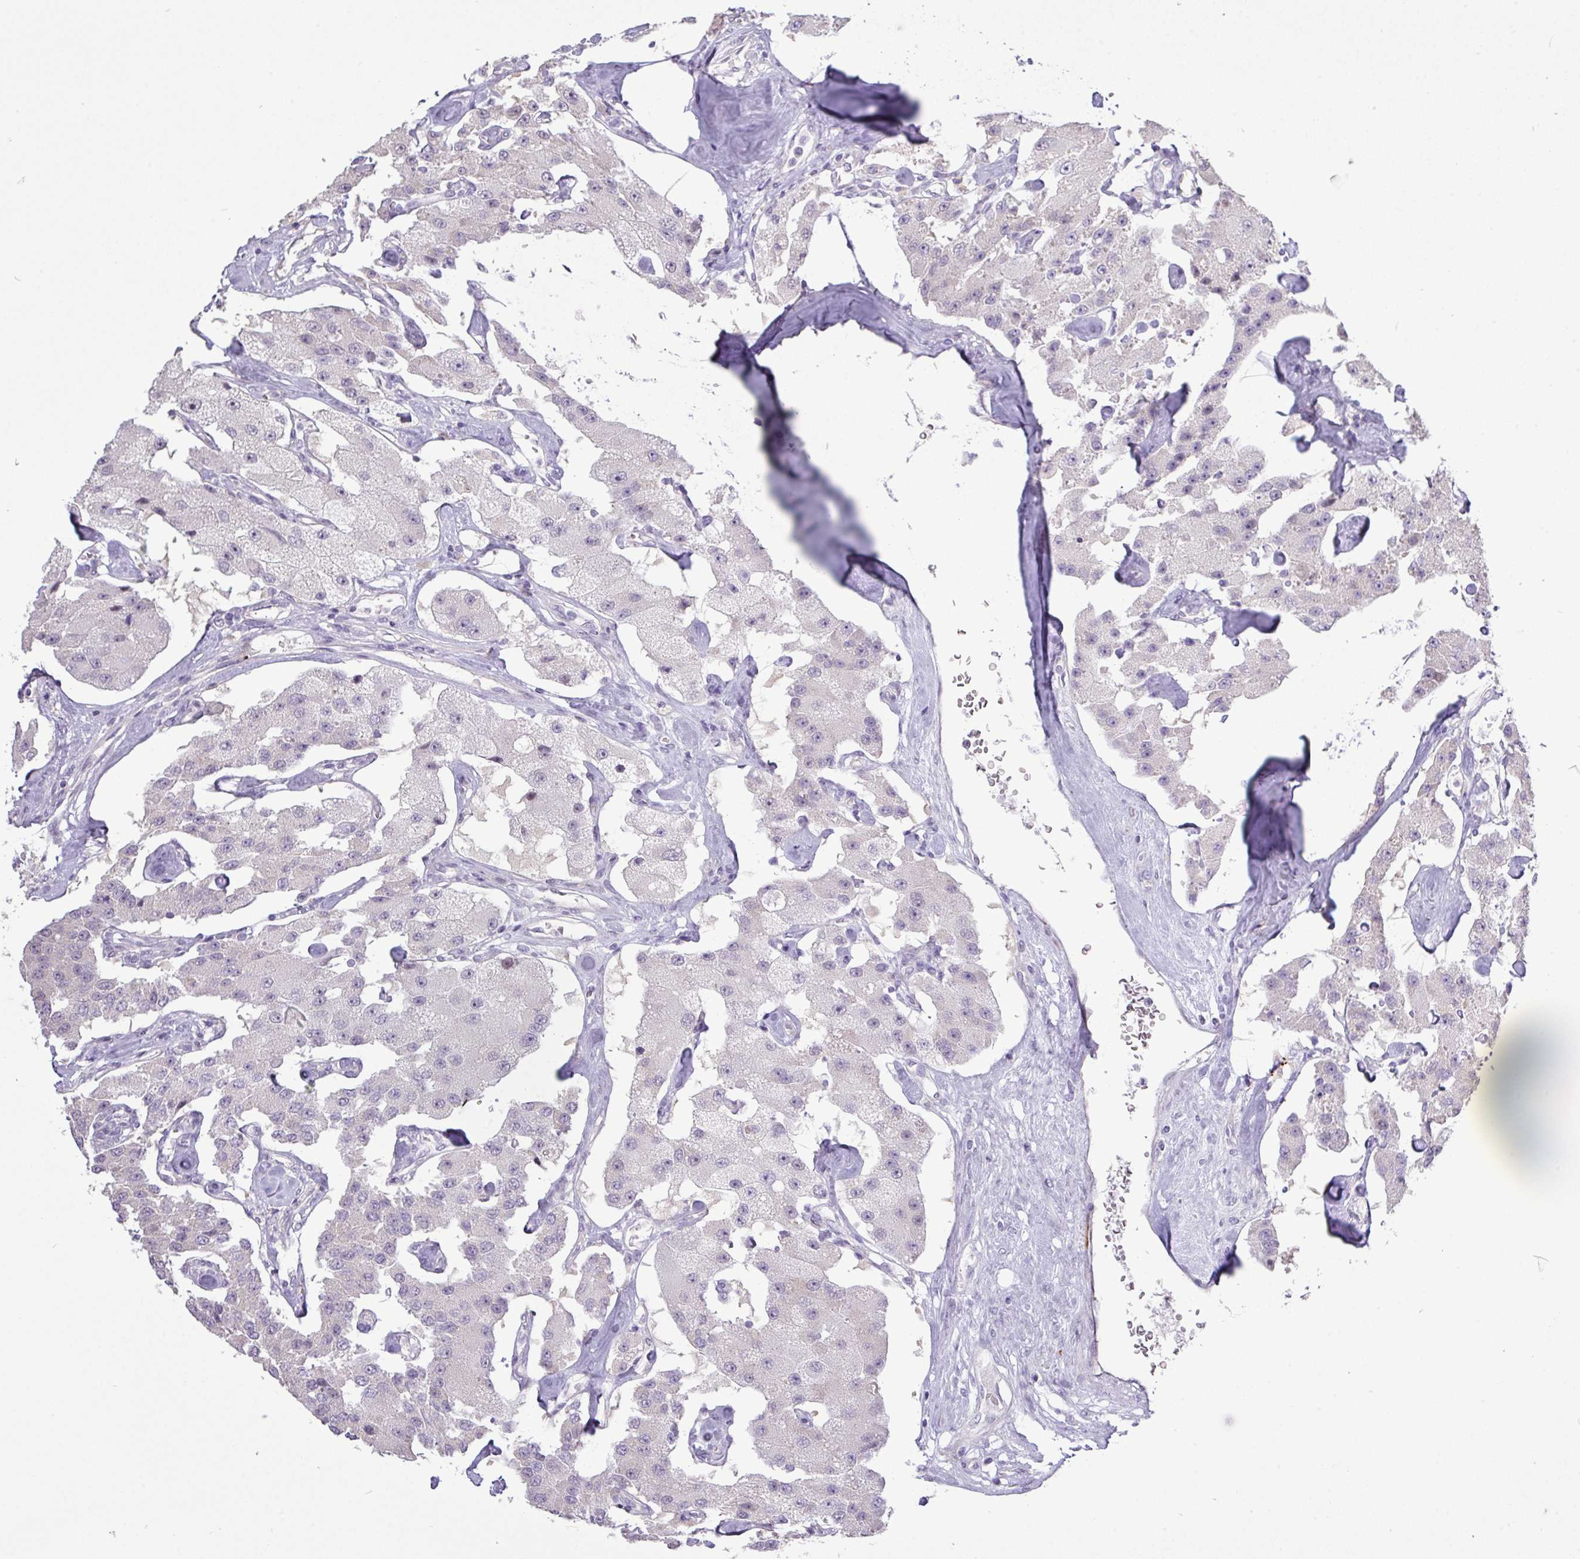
{"staining": {"intensity": "negative", "quantity": "none", "location": "none"}, "tissue": "carcinoid", "cell_type": "Tumor cells", "image_type": "cancer", "snomed": [{"axis": "morphology", "description": "Carcinoid, malignant, NOS"}, {"axis": "topography", "description": "Pancreas"}], "caption": "IHC of carcinoid (malignant) reveals no positivity in tumor cells.", "gene": "RIPPLY1", "patient": {"sex": "male", "age": 41}}